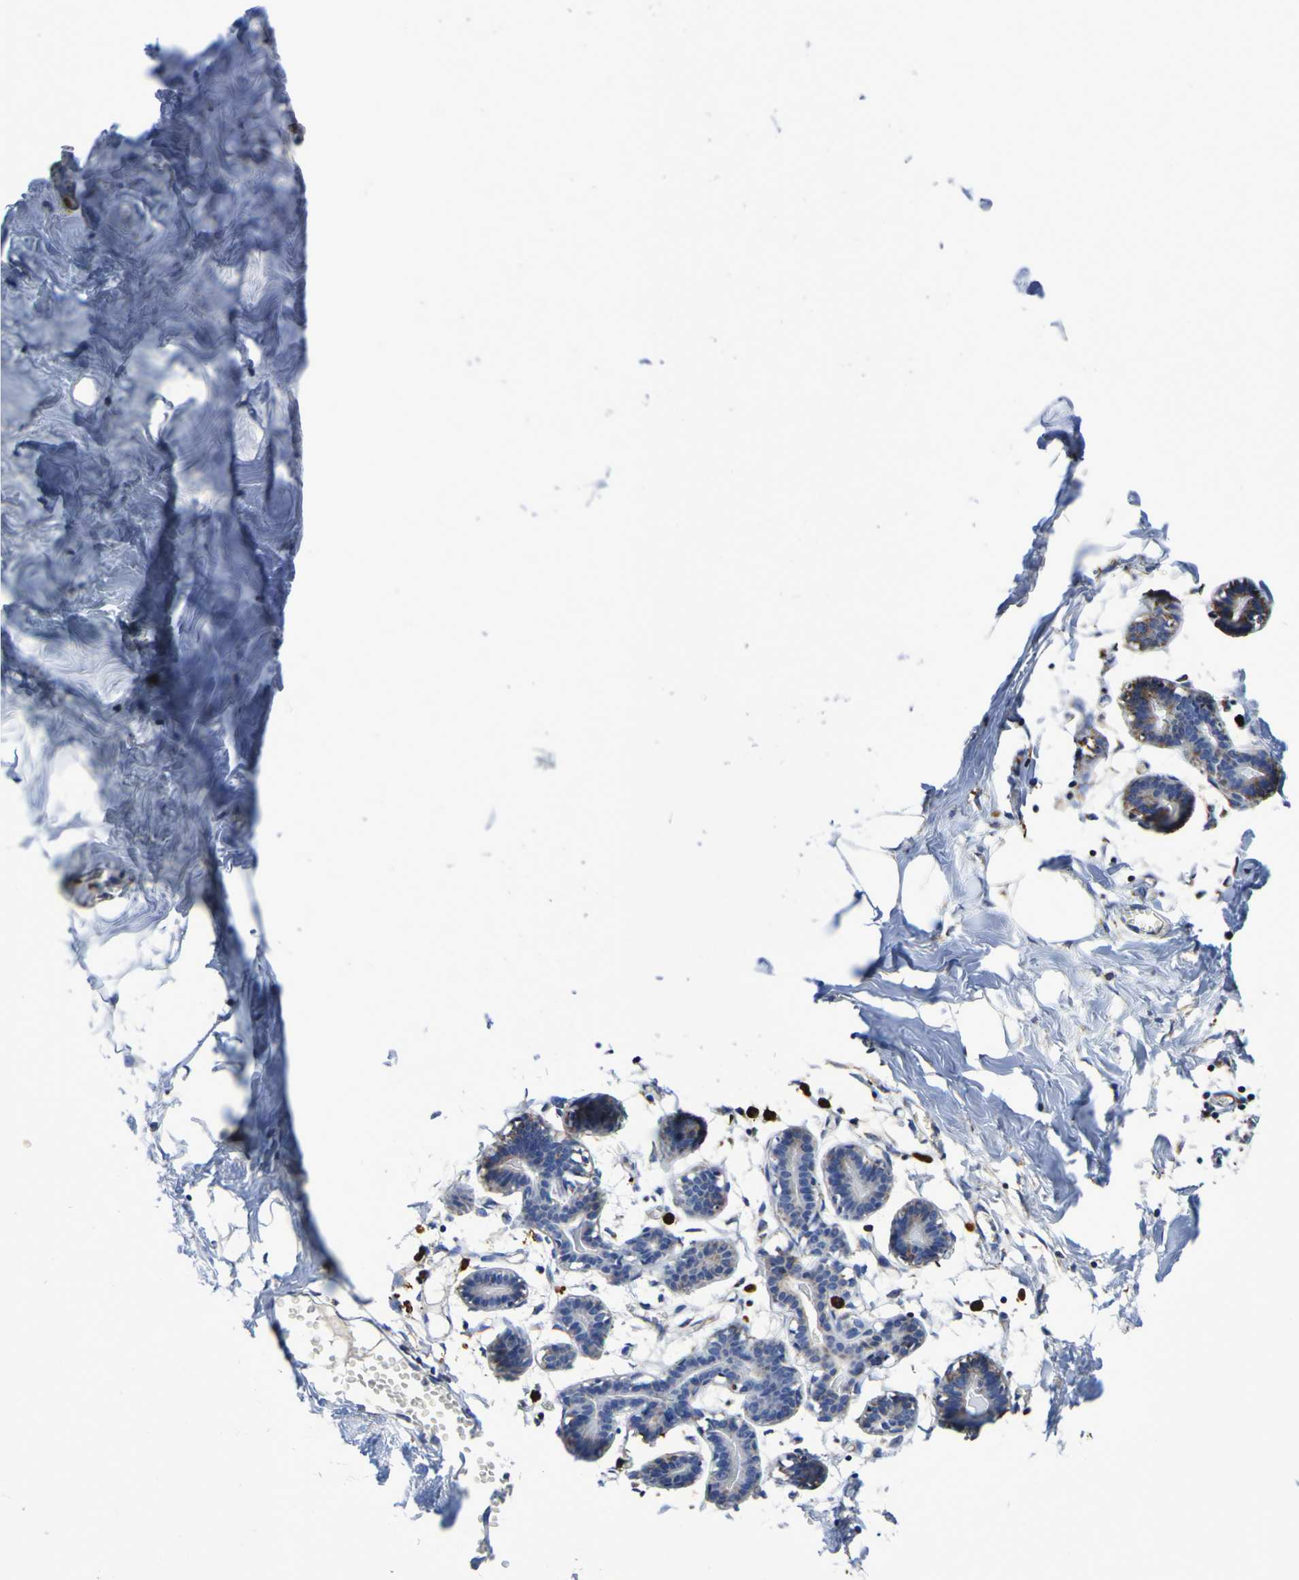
{"staining": {"intensity": "negative", "quantity": "none", "location": "none"}, "tissue": "breast", "cell_type": "Adipocytes", "image_type": "normal", "snomed": [{"axis": "morphology", "description": "Normal tissue, NOS"}, {"axis": "topography", "description": "Breast"}], "caption": "Immunohistochemistry photomicrograph of benign breast stained for a protein (brown), which exhibits no staining in adipocytes.", "gene": "IL18R1", "patient": {"sex": "female", "age": 27}}